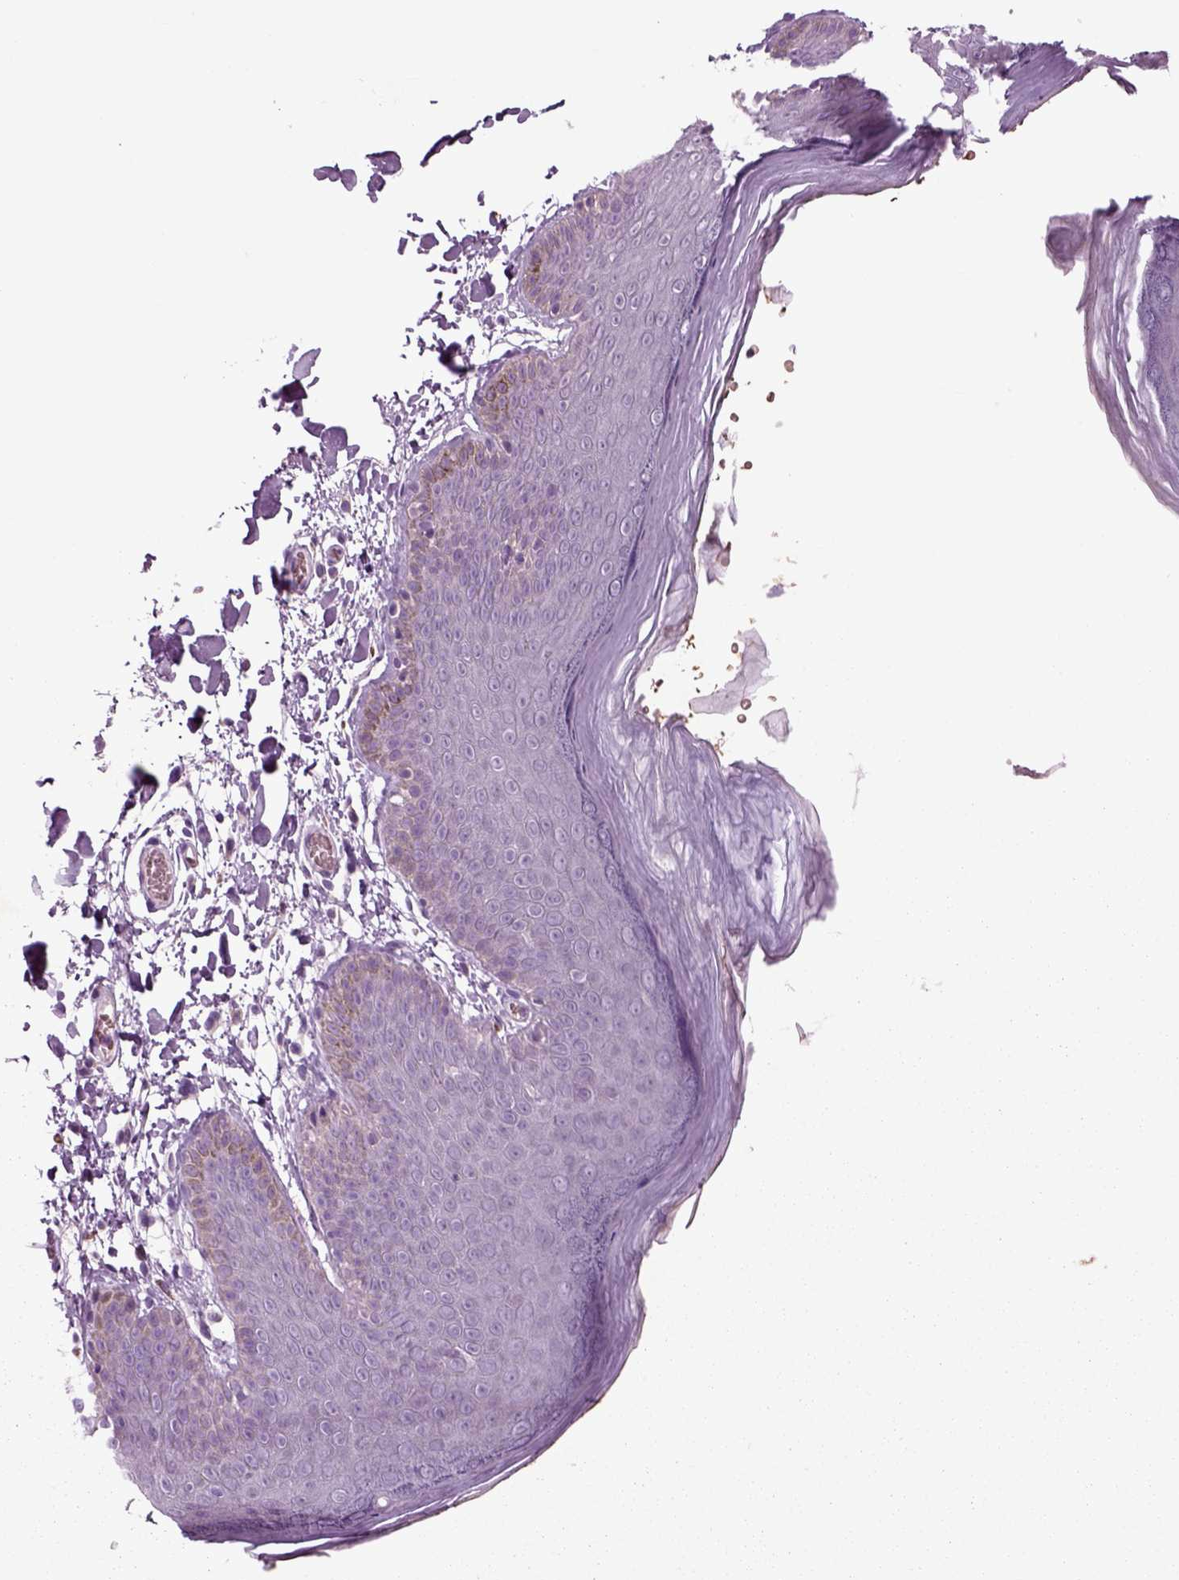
{"staining": {"intensity": "negative", "quantity": "none", "location": "none"}, "tissue": "skin", "cell_type": "Epidermal cells", "image_type": "normal", "snomed": [{"axis": "morphology", "description": "Normal tissue, NOS"}, {"axis": "topography", "description": "Anal"}], "caption": "High magnification brightfield microscopy of unremarkable skin stained with DAB (brown) and counterstained with hematoxylin (blue): epidermal cells show no significant staining. The staining was performed using DAB (3,3'-diaminobenzidine) to visualize the protein expression in brown, while the nuclei were stained in blue with hematoxylin (Magnification: 20x).", "gene": "CHGB", "patient": {"sex": "male", "age": 53}}